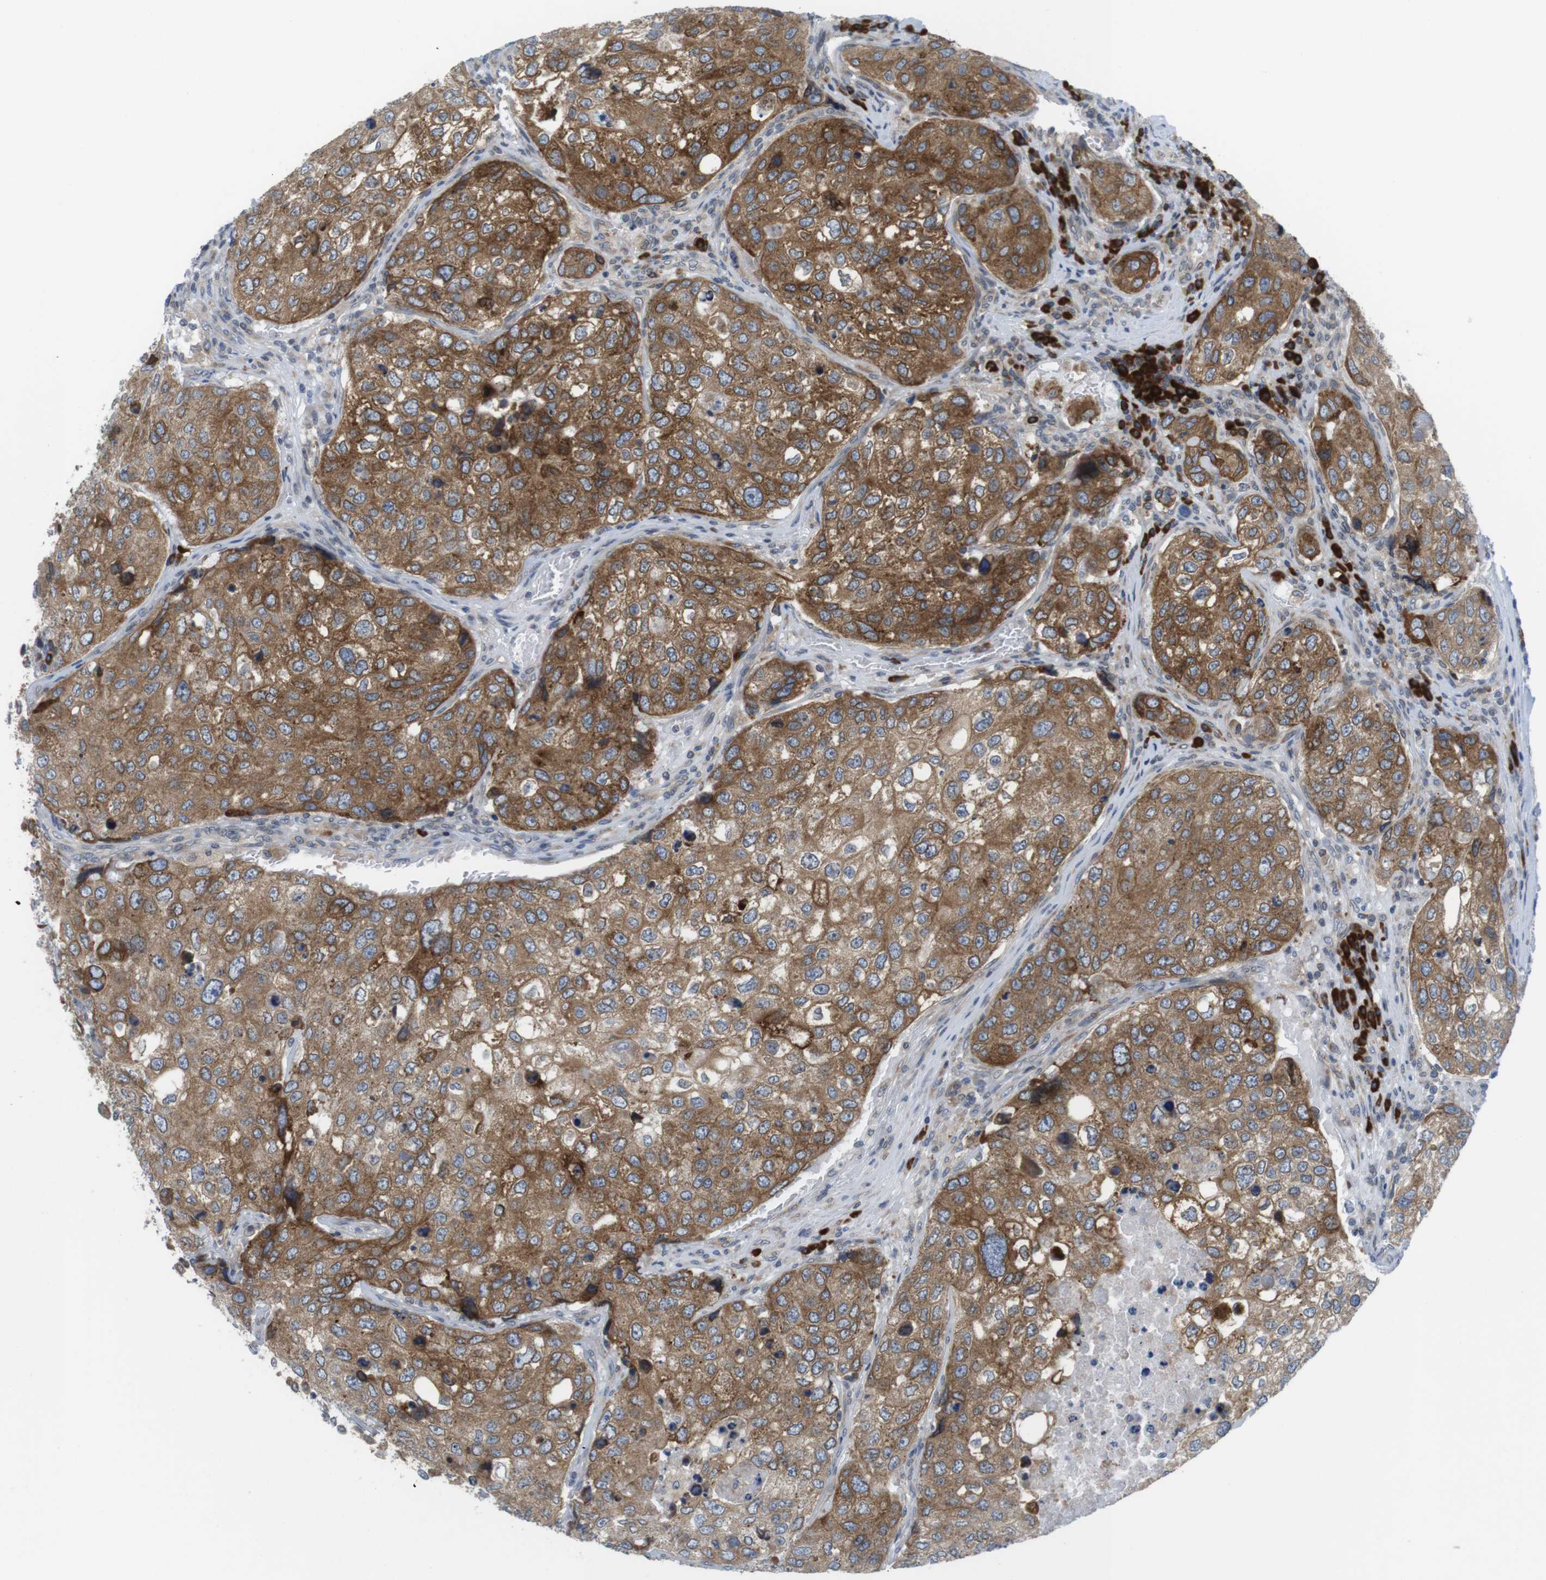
{"staining": {"intensity": "moderate", "quantity": ">75%", "location": "cytoplasmic/membranous"}, "tissue": "urothelial cancer", "cell_type": "Tumor cells", "image_type": "cancer", "snomed": [{"axis": "morphology", "description": "Urothelial carcinoma, High grade"}, {"axis": "topography", "description": "Lymph node"}, {"axis": "topography", "description": "Urinary bladder"}], "caption": "Protein expression analysis of human high-grade urothelial carcinoma reveals moderate cytoplasmic/membranous expression in about >75% of tumor cells. The protein of interest is shown in brown color, while the nuclei are stained blue.", "gene": "ERGIC3", "patient": {"sex": "male", "age": 51}}